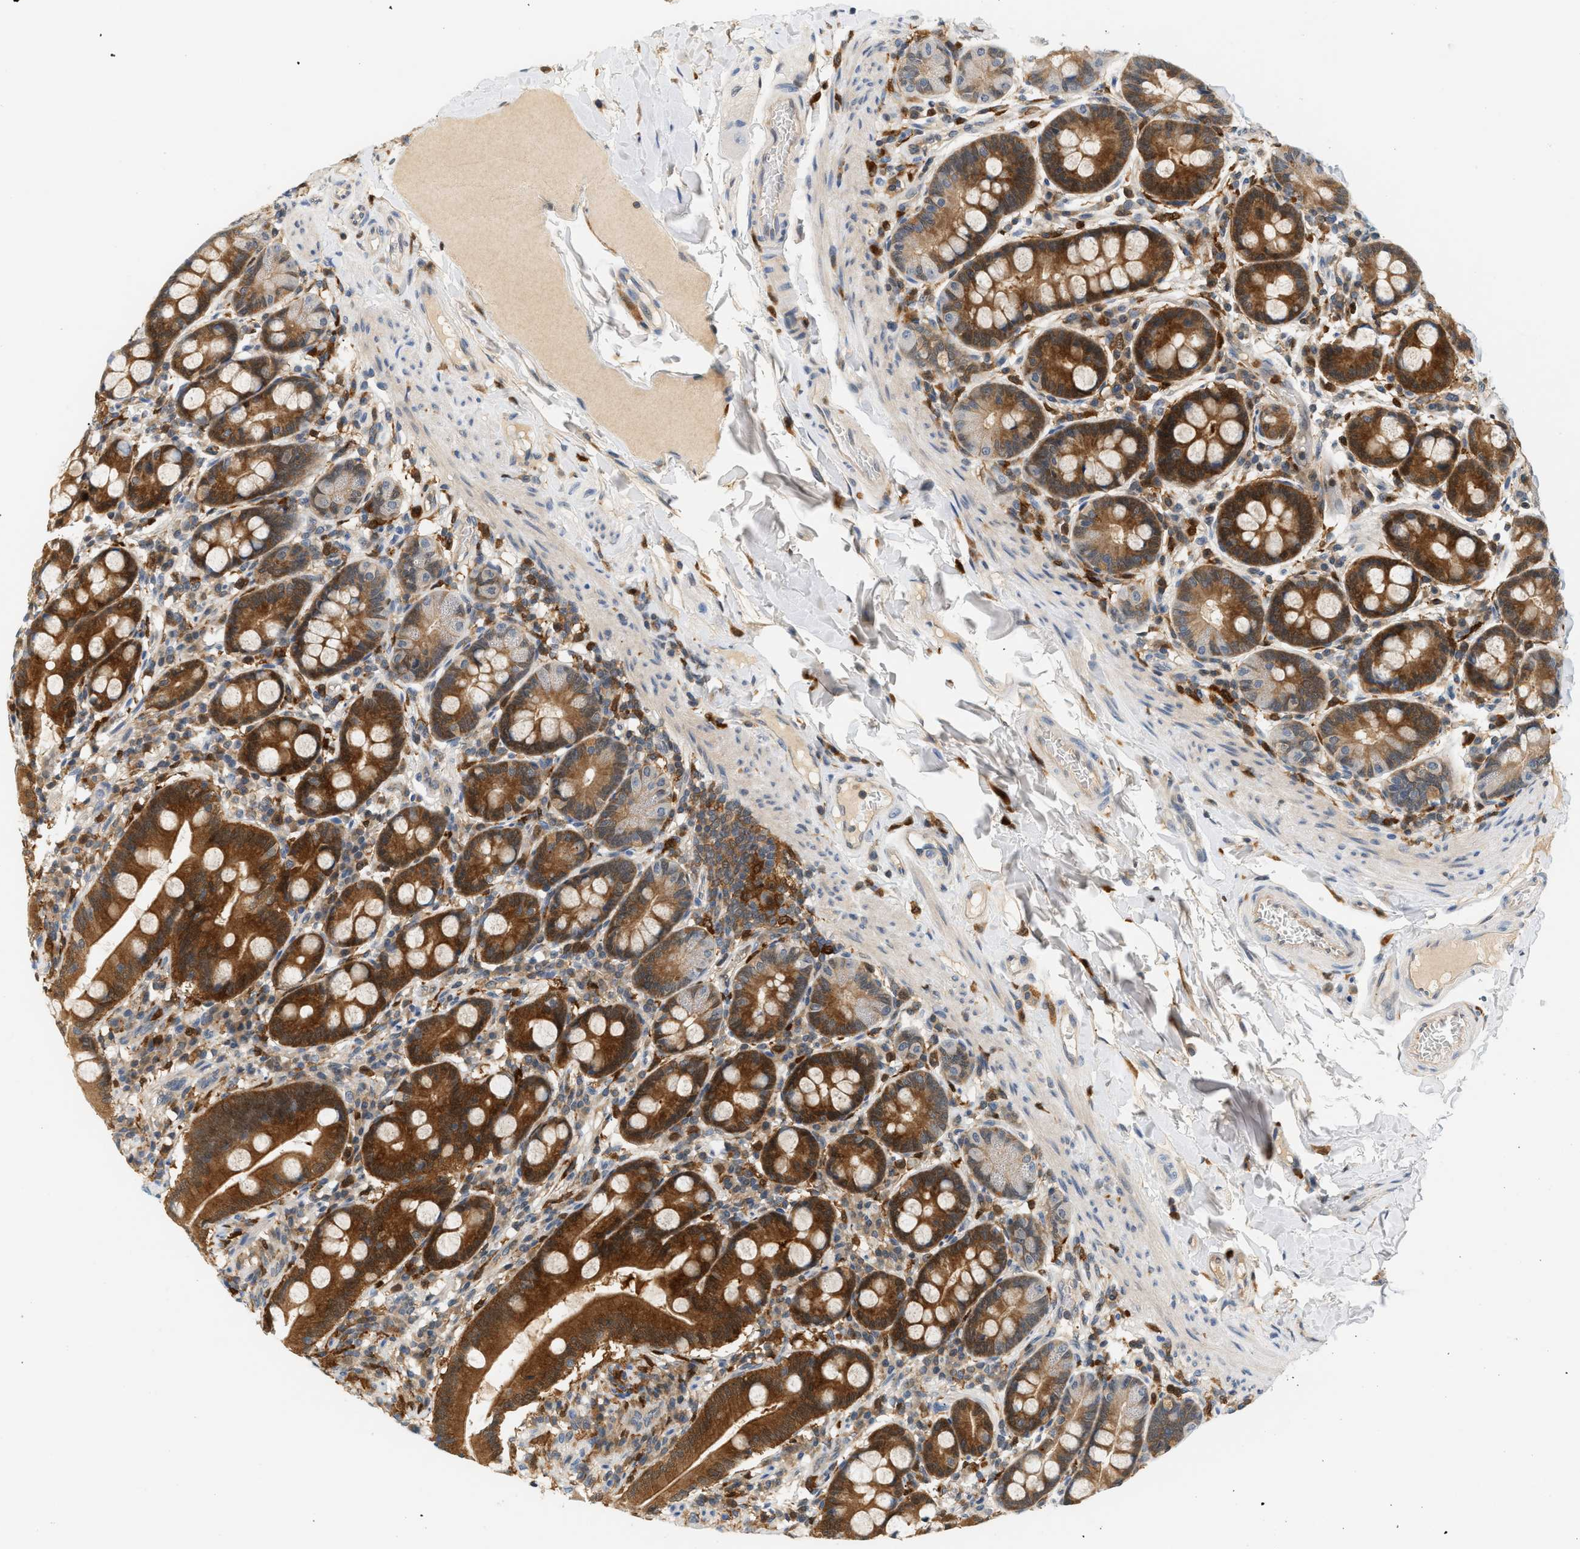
{"staining": {"intensity": "strong", "quantity": ">75%", "location": "cytoplasmic/membranous"}, "tissue": "duodenum", "cell_type": "Glandular cells", "image_type": "normal", "snomed": [{"axis": "morphology", "description": "Normal tissue, NOS"}, {"axis": "topography", "description": "Duodenum"}], "caption": "IHC of benign duodenum exhibits high levels of strong cytoplasmic/membranous positivity in approximately >75% of glandular cells.", "gene": "PYCARD", "patient": {"sex": "male", "age": 50}}